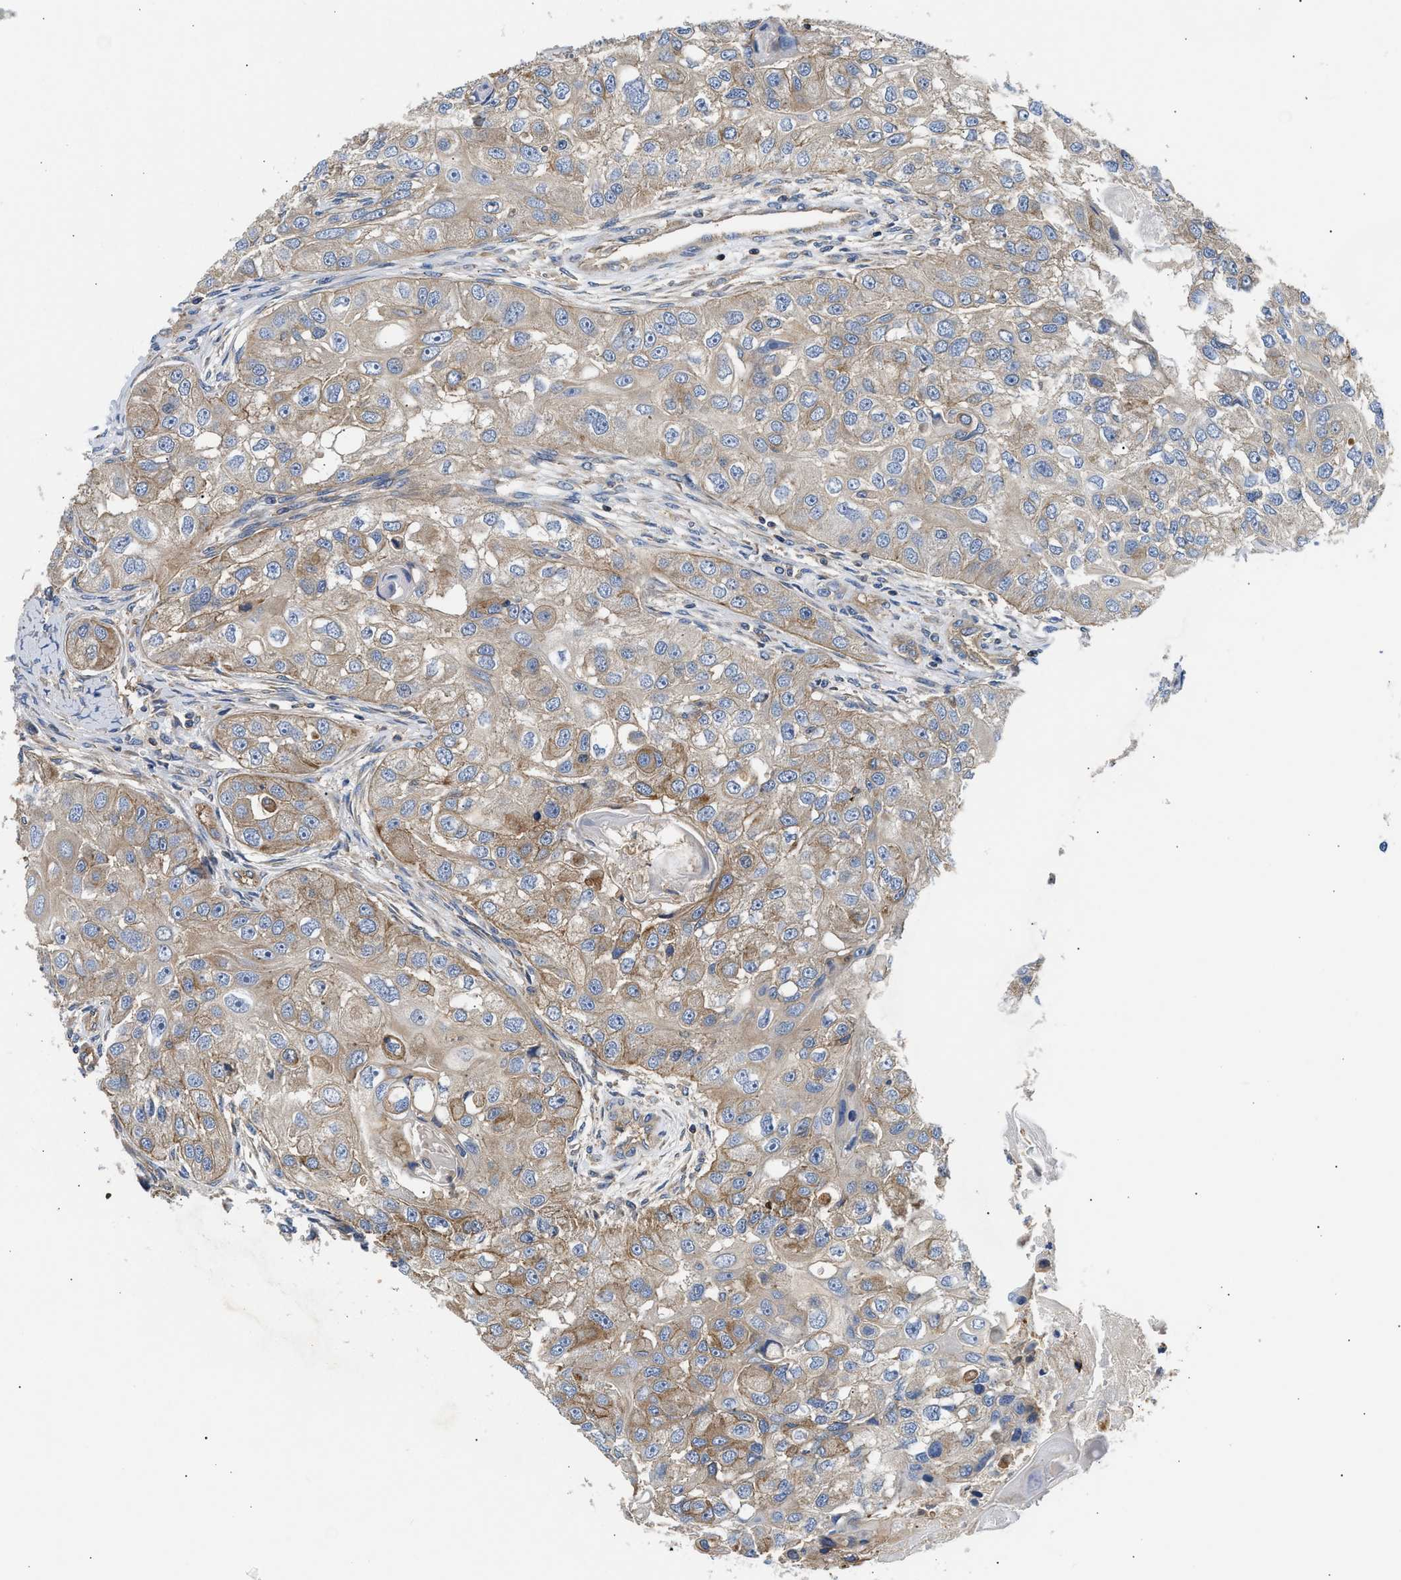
{"staining": {"intensity": "moderate", "quantity": ">75%", "location": "cytoplasmic/membranous"}, "tissue": "head and neck cancer", "cell_type": "Tumor cells", "image_type": "cancer", "snomed": [{"axis": "morphology", "description": "Normal tissue, NOS"}, {"axis": "morphology", "description": "Squamous cell carcinoma, NOS"}, {"axis": "topography", "description": "Skeletal muscle"}, {"axis": "topography", "description": "Head-Neck"}], "caption": "Head and neck cancer (squamous cell carcinoma) stained for a protein shows moderate cytoplasmic/membranous positivity in tumor cells.", "gene": "SAMD9L", "patient": {"sex": "male", "age": 51}}